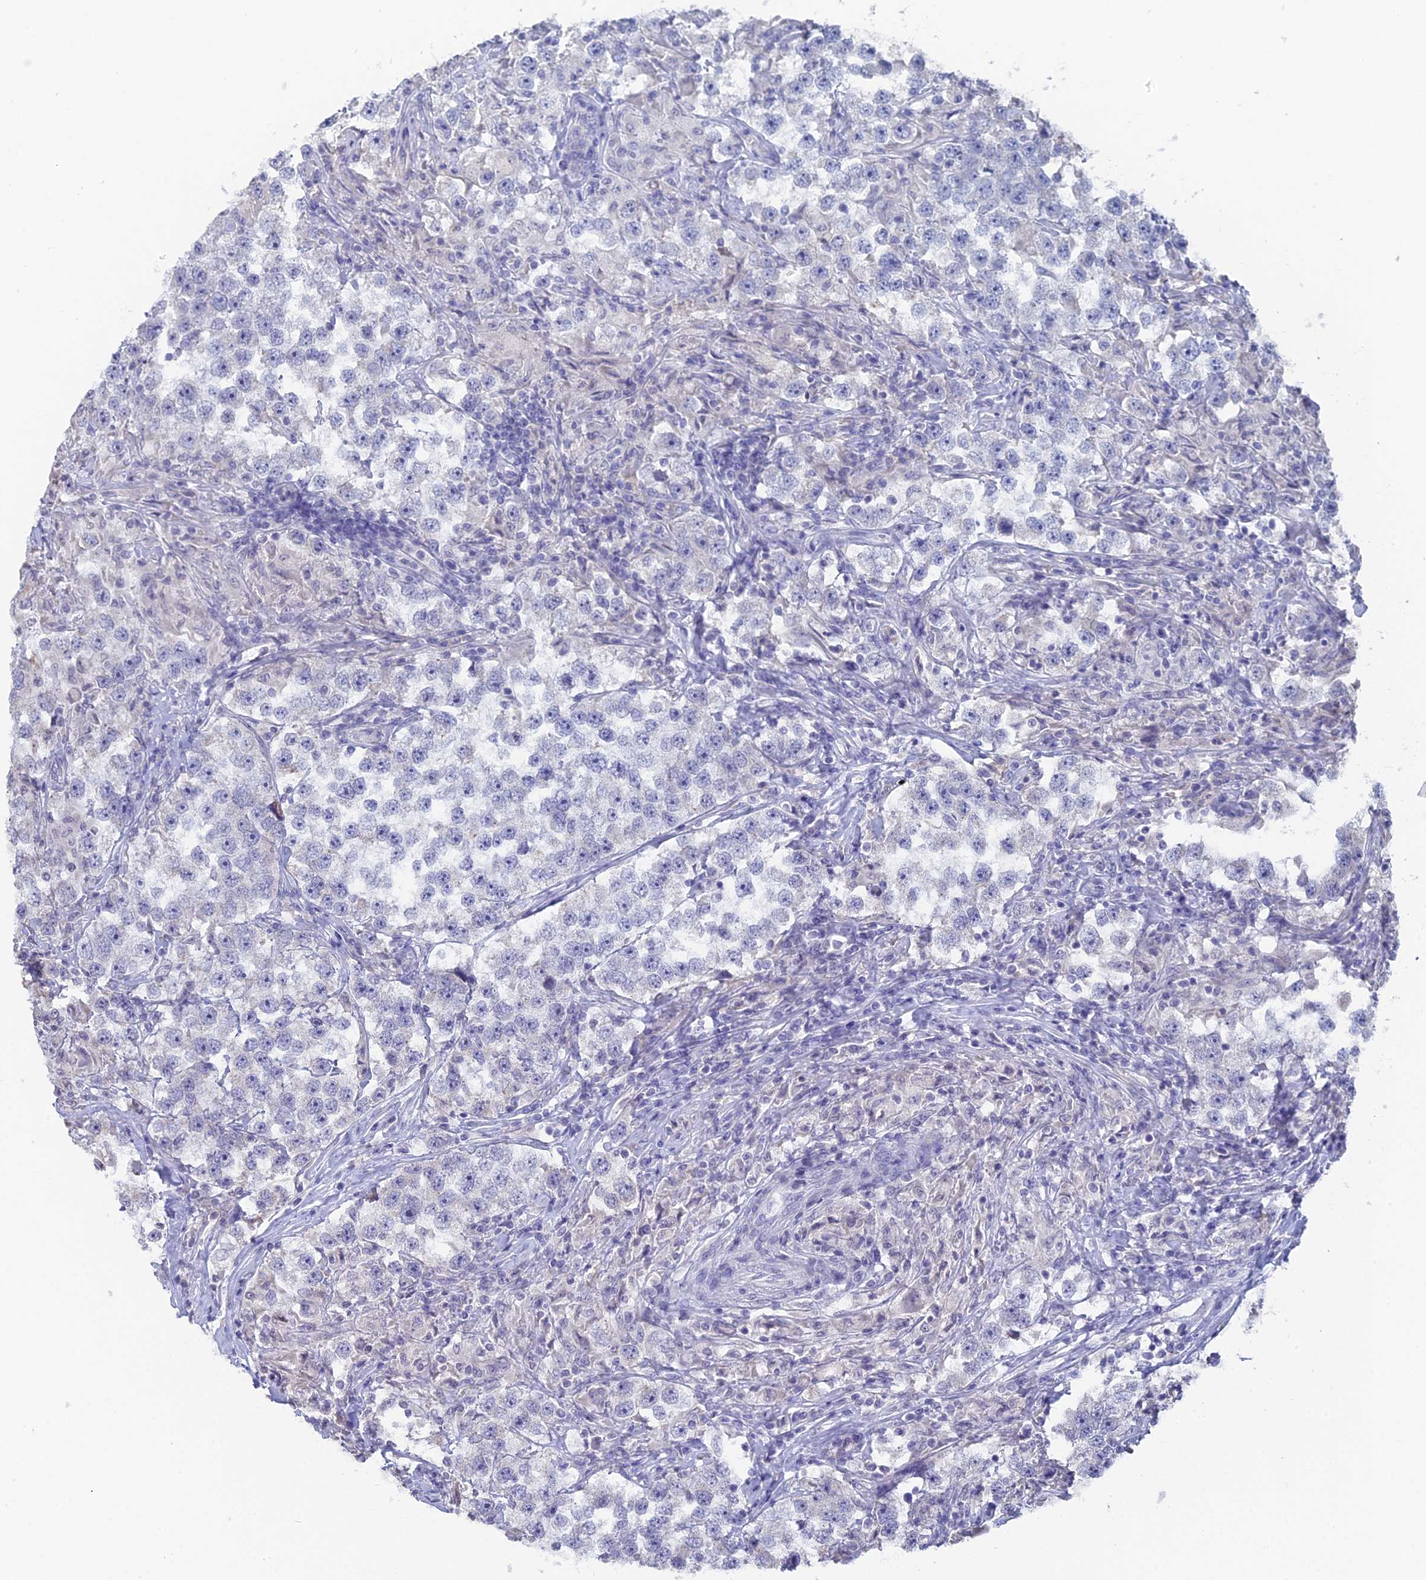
{"staining": {"intensity": "negative", "quantity": "none", "location": "none"}, "tissue": "testis cancer", "cell_type": "Tumor cells", "image_type": "cancer", "snomed": [{"axis": "morphology", "description": "Seminoma, NOS"}, {"axis": "topography", "description": "Testis"}], "caption": "This is an immunohistochemistry photomicrograph of testis seminoma. There is no expression in tumor cells.", "gene": "PRR22", "patient": {"sex": "male", "age": 46}}